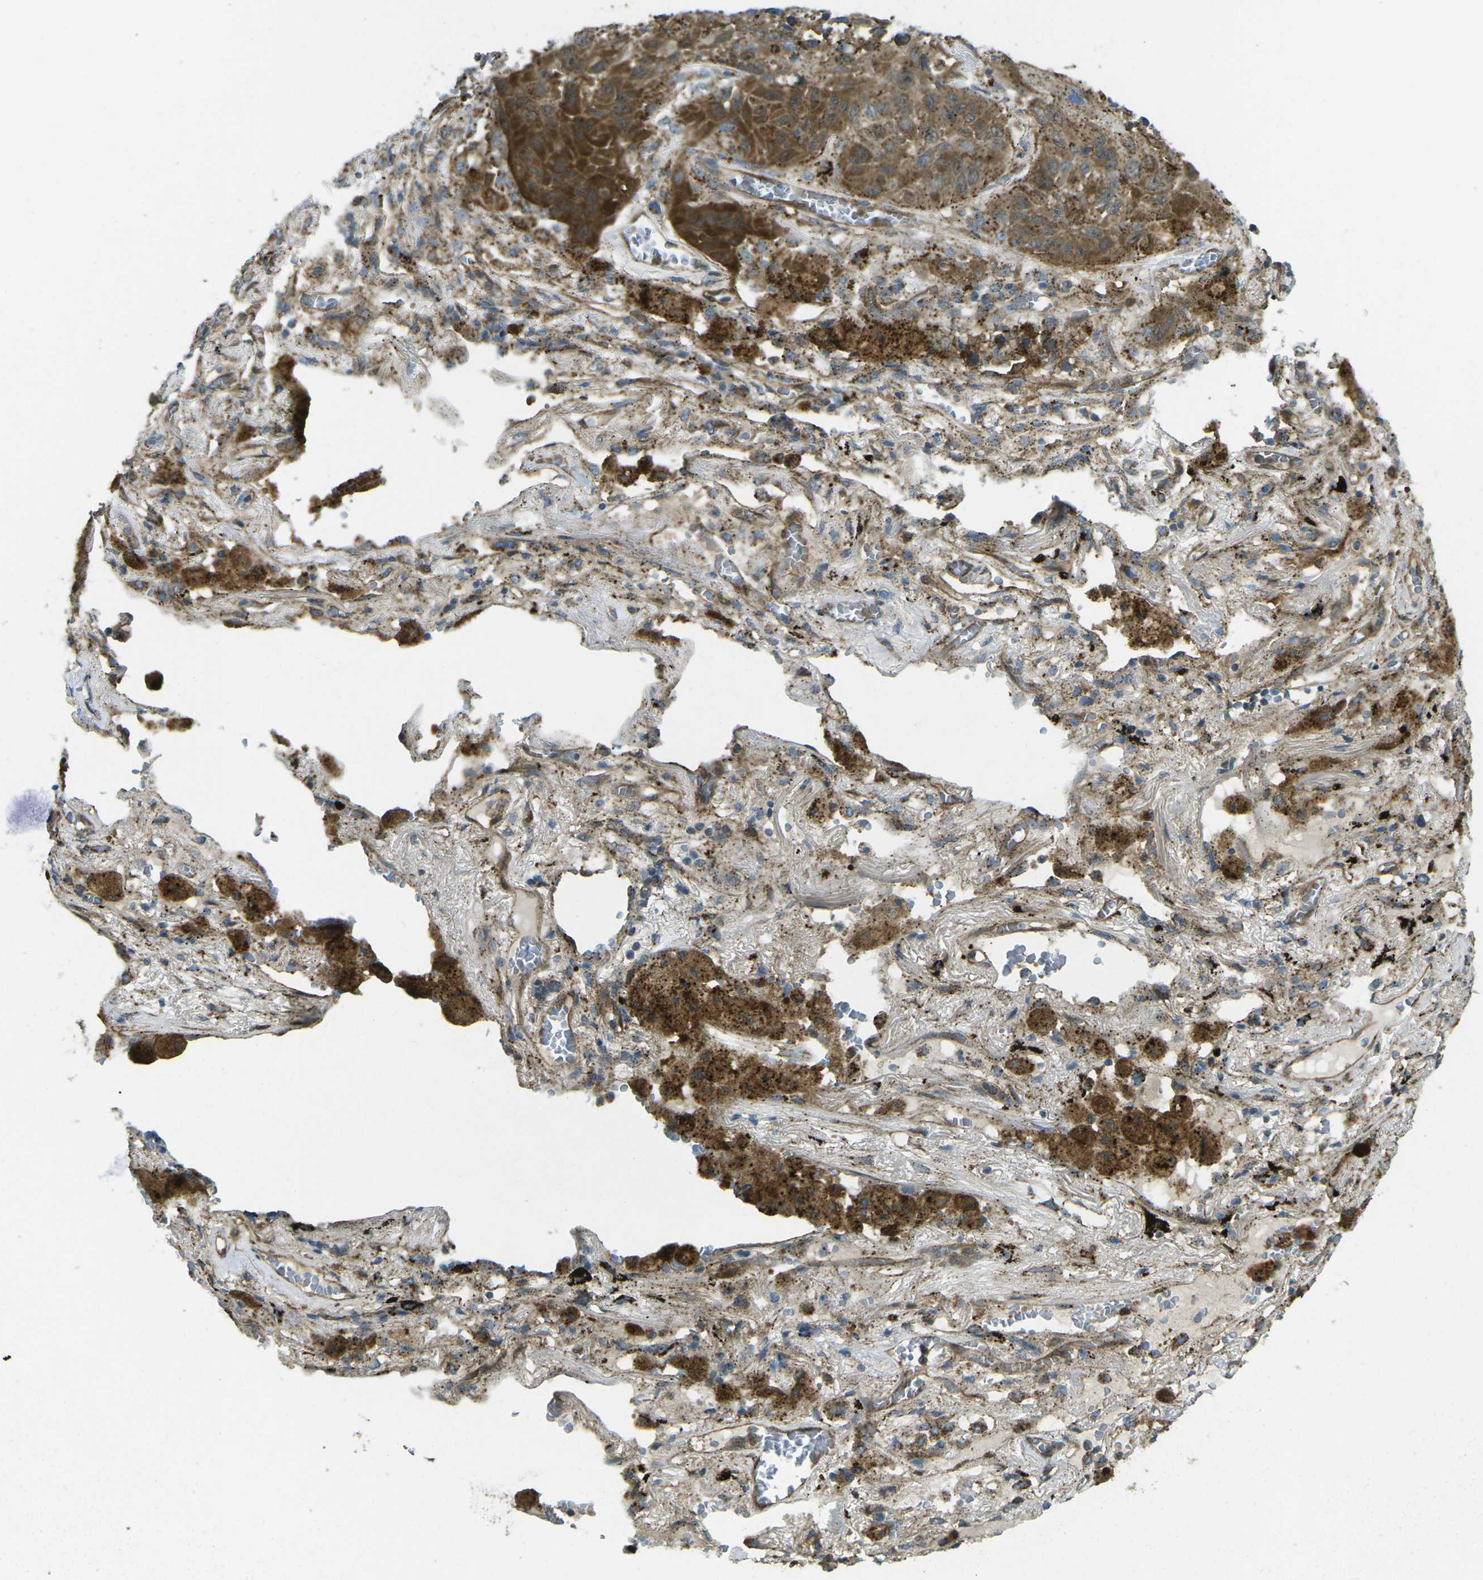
{"staining": {"intensity": "strong", "quantity": ">75%", "location": "cytoplasmic/membranous"}, "tissue": "lung cancer", "cell_type": "Tumor cells", "image_type": "cancer", "snomed": [{"axis": "morphology", "description": "Squamous cell carcinoma, NOS"}, {"axis": "topography", "description": "Lung"}], "caption": "This is a photomicrograph of immunohistochemistry (IHC) staining of squamous cell carcinoma (lung), which shows strong positivity in the cytoplasmic/membranous of tumor cells.", "gene": "CHMP3", "patient": {"sex": "male", "age": 57}}